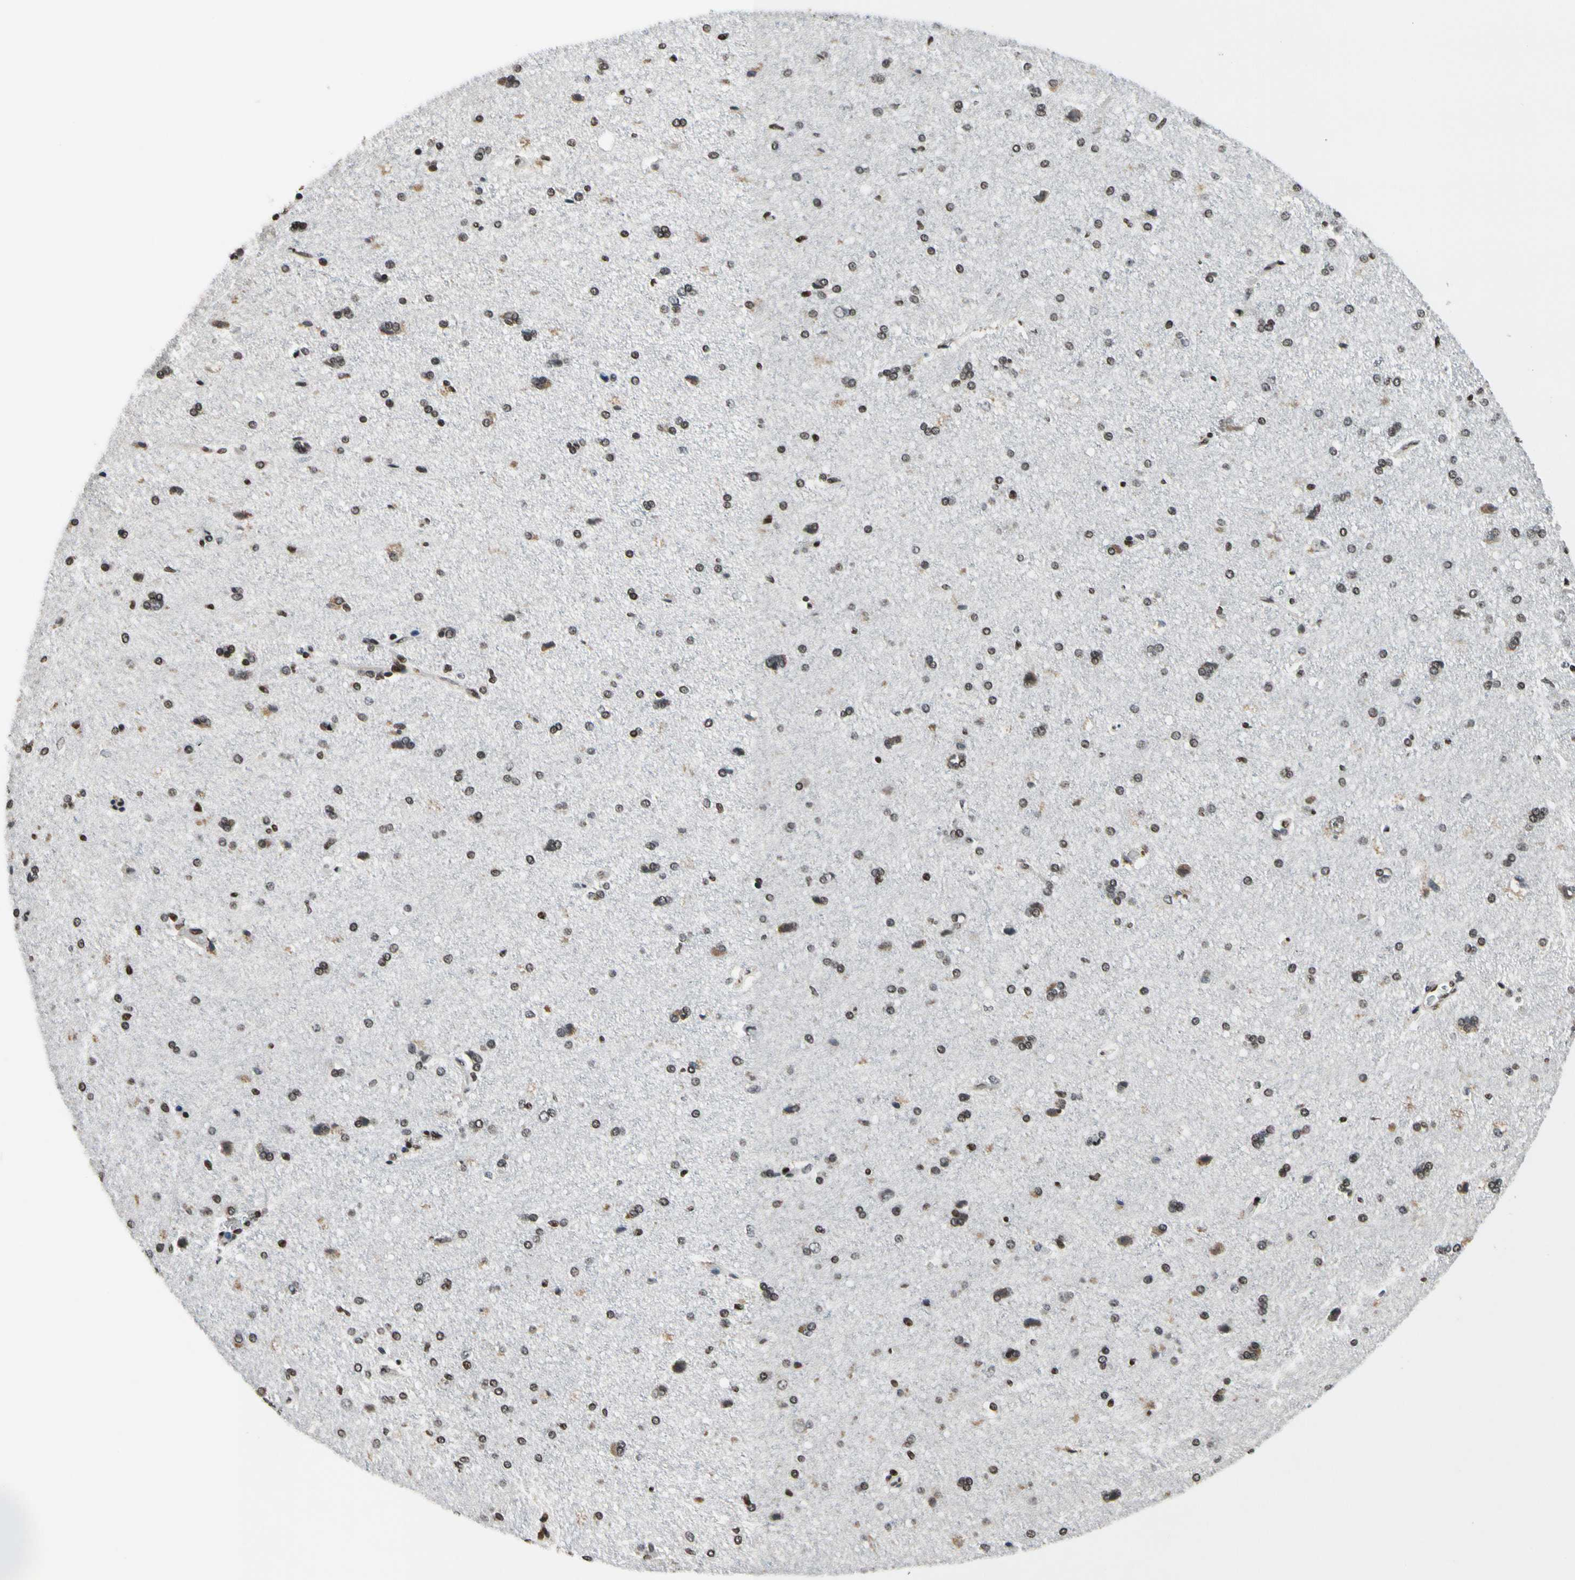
{"staining": {"intensity": "moderate", "quantity": ">75%", "location": "cytoplasmic/membranous,nuclear"}, "tissue": "cerebral cortex", "cell_type": "Endothelial cells", "image_type": "normal", "snomed": [{"axis": "morphology", "description": "Normal tissue, NOS"}, {"axis": "topography", "description": "Cerebral cortex"}], "caption": "Cerebral cortex was stained to show a protein in brown. There is medium levels of moderate cytoplasmic/membranous,nuclear positivity in about >75% of endothelial cells. (DAB IHC, brown staining for protein, blue staining for nuclei).", "gene": "RECQL", "patient": {"sex": "male", "age": 62}}